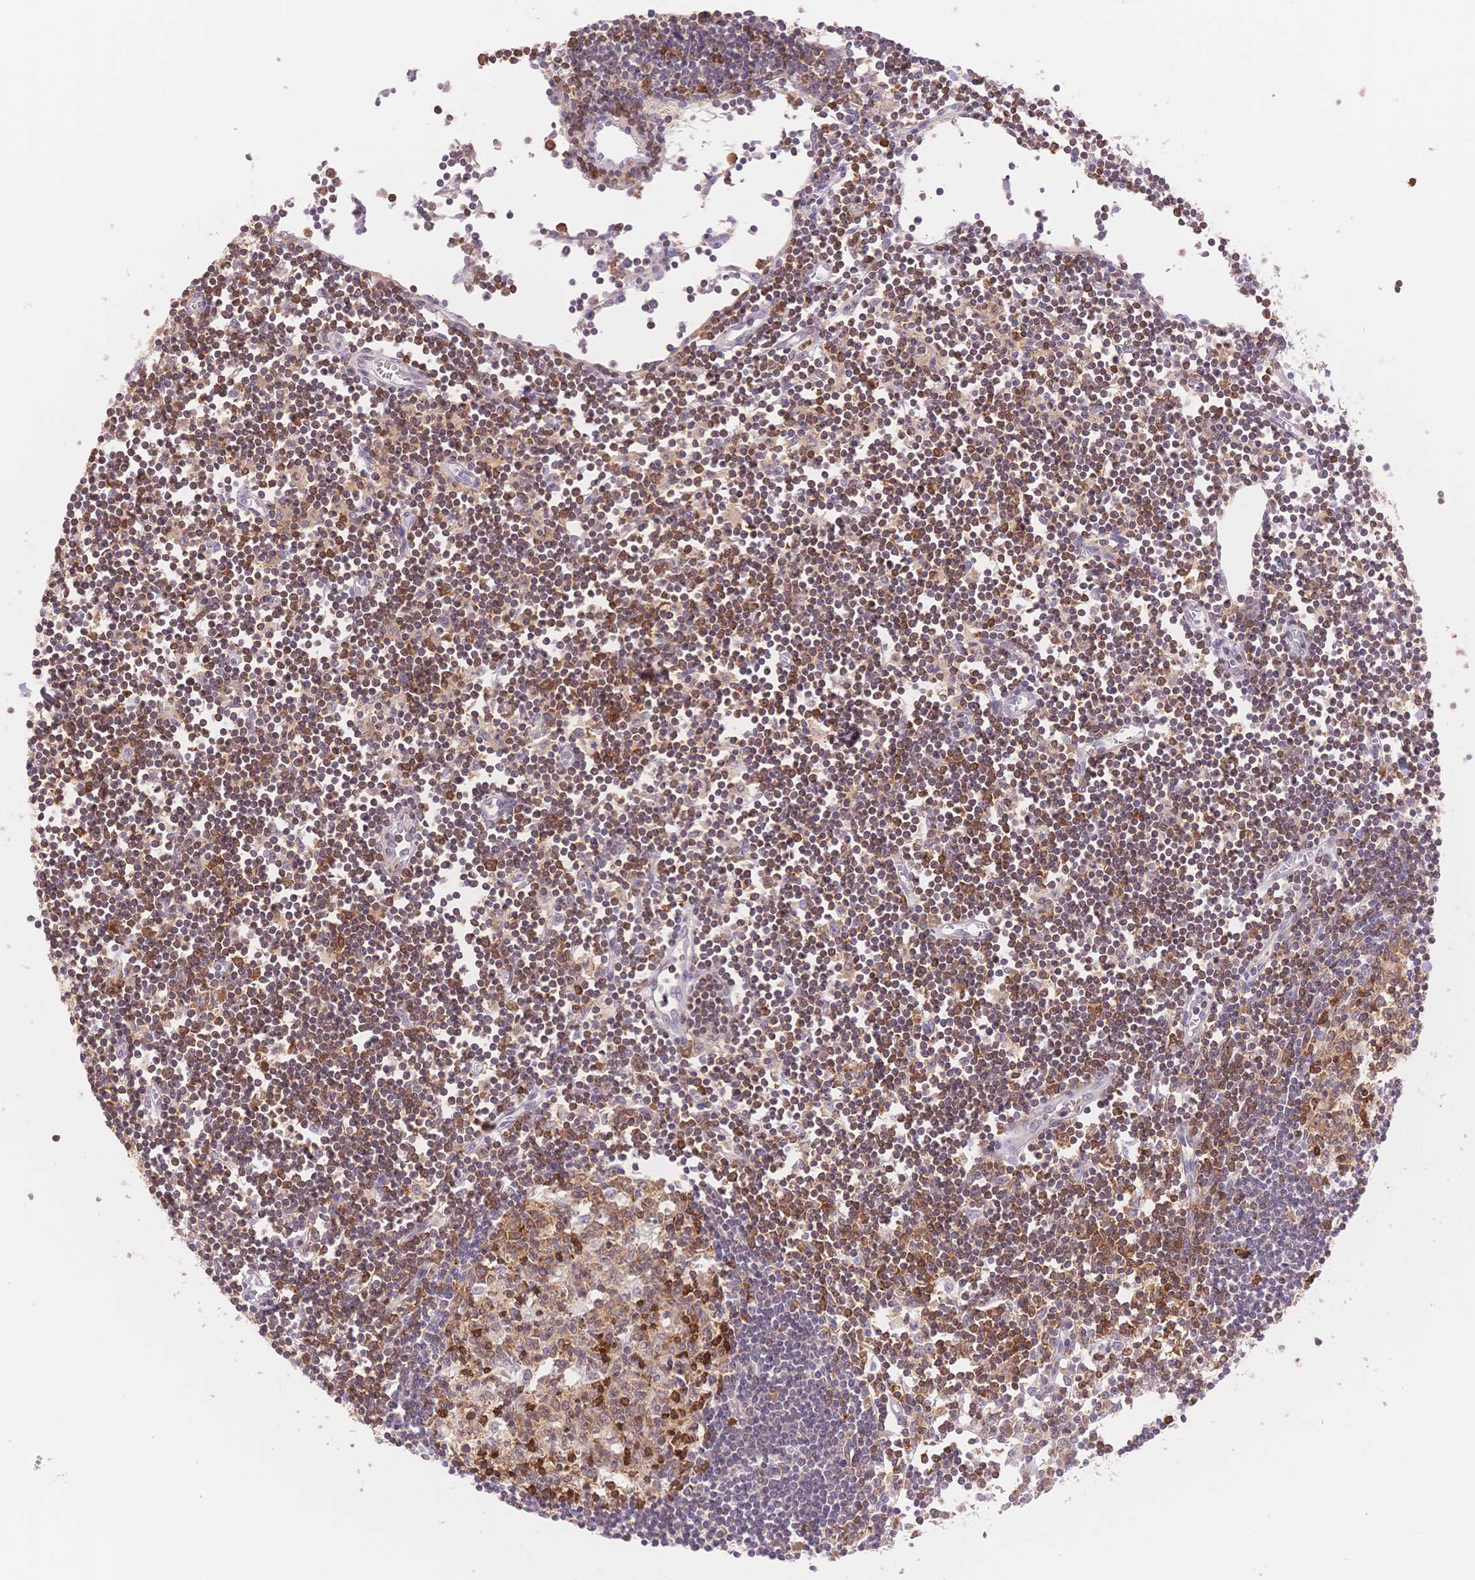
{"staining": {"intensity": "strong", "quantity": "<25%", "location": "cytoplasmic/membranous"}, "tissue": "lymph node", "cell_type": "Germinal center cells", "image_type": "normal", "snomed": [{"axis": "morphology", "description": "Normal tissue, NOS"}, {"axis": "topography", "description": "Lymph node"}], "caption": "DAB immunohistochemical staining of unremarkable human lymph node displays strong cytoplasmic/membranous protein staining in about <25% of germinal center cells. (DAB (3,3'-diaminobenzidine) = brown stain, brightfield microscopy at high magnification).", "gene": "STK39", "patient": {"sex": "female", "age": 65}}